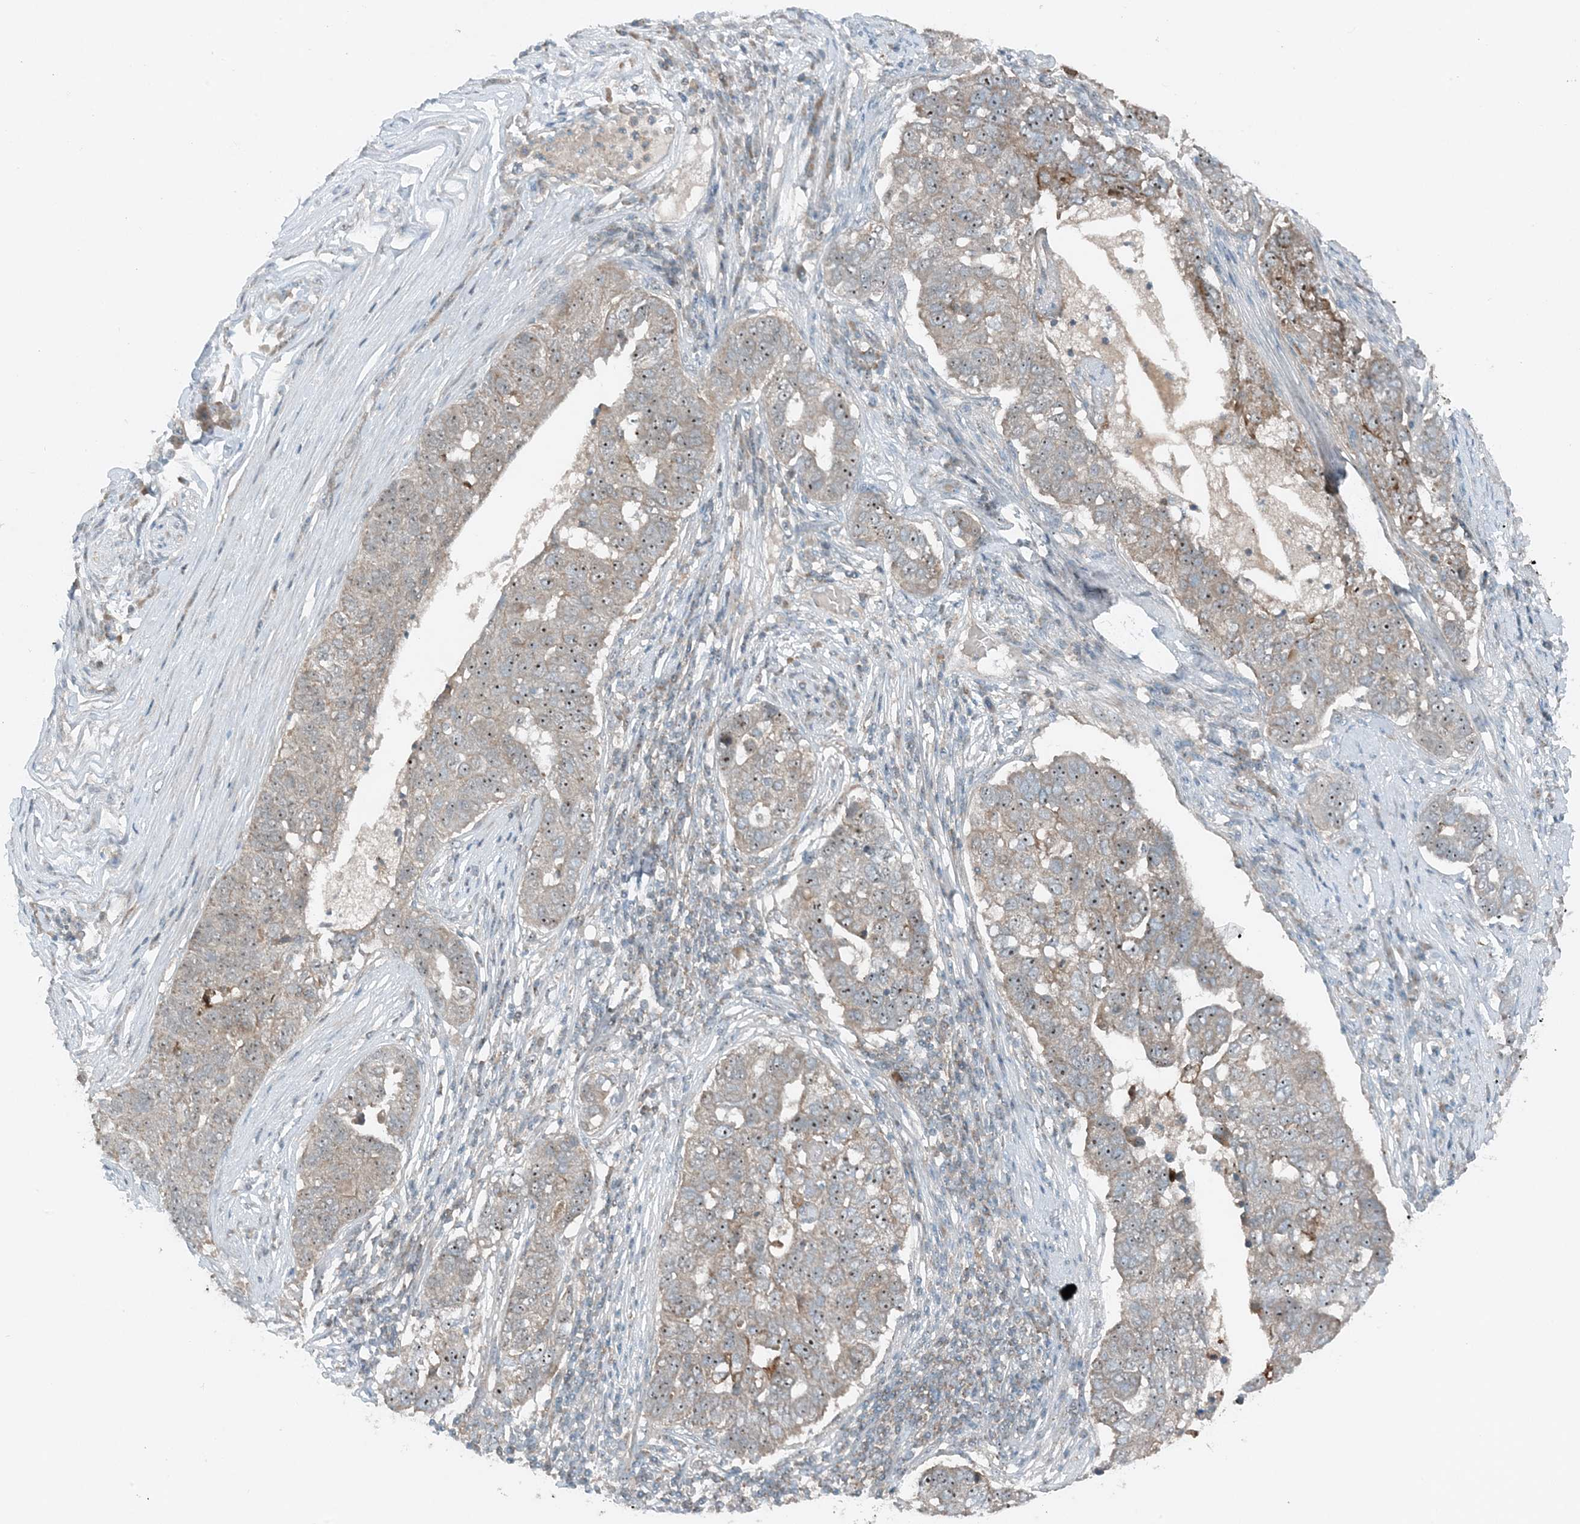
{"staining": {"intensity": "moderate", "quantity": ">75%", "location": "cytoplasmic/membranous,nuclear"}, "tissue": "pancreatic cancer", "cell_type": "Tumor cells", "image_type": "cancer", "snomed": [{"axis": "morphology", "description": "Adenocarcinoma, NOS"}, {"axis": "topography", "description": "Pancreas"}], "caption": "Pancreatic cancer (adenocarcinoma) stained for a protein (brown) reveals moderate cytoplasmic/membranous and nuclear positive positivity in about >75% of tumor cells.", "gene": "MITD1", "patient": {"sex": "female", "age": 61}}